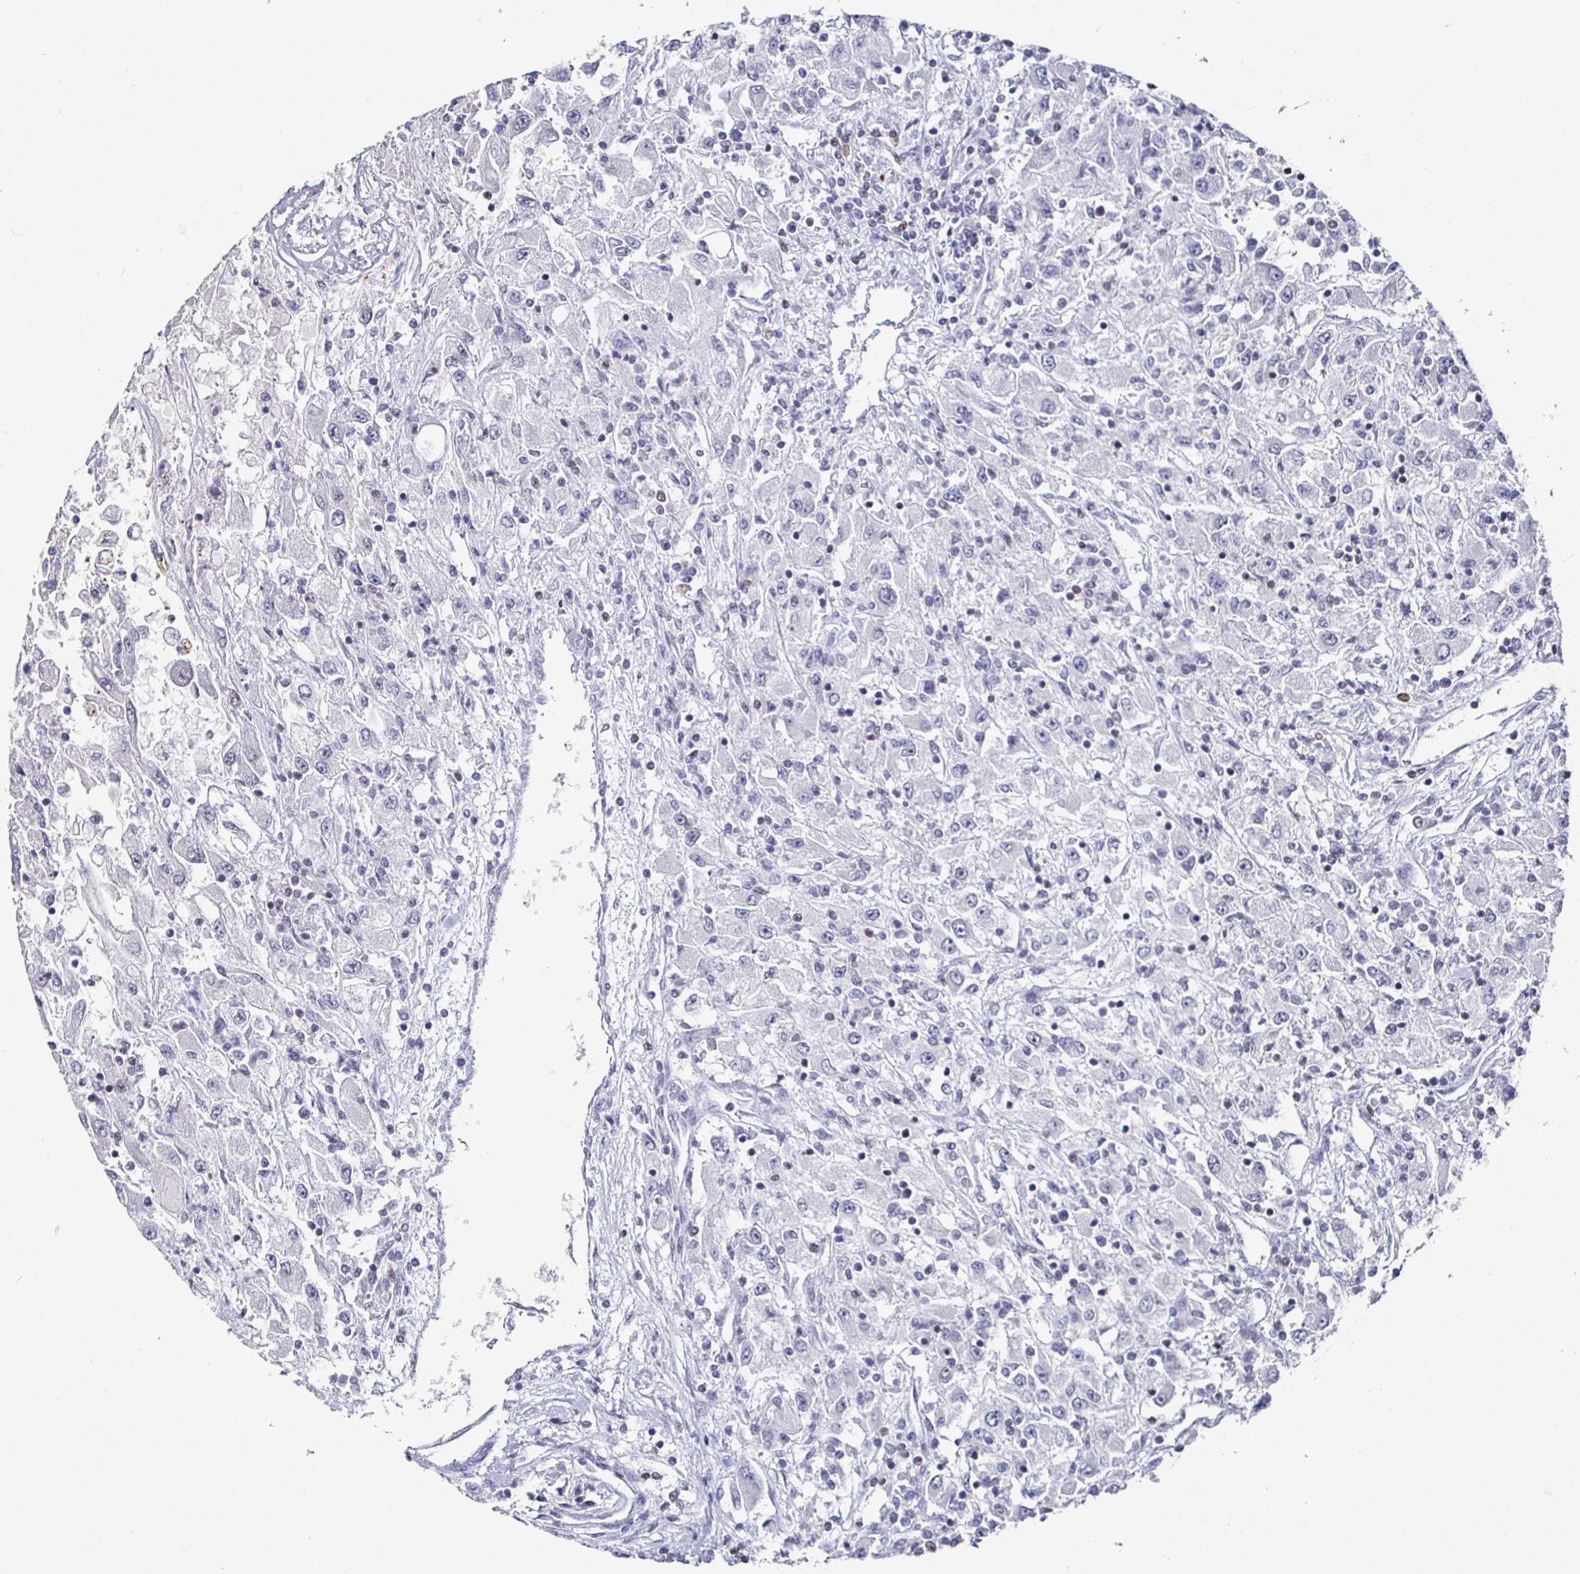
{"staining": {"intensity": "negative", "quantity": "none", "location": "none"}, "tissue": "renal cancer", "cell_type": "Tumor cells", "image_type": "cancer", "snomed": [{"axis": "morphology", "description": "Adenocarcinoma, NOS"}, {"axis": "topography", "description": "Kidney"}], "caption": "The IHC micrograph has no significant positivity in tumor cells of adenocarcinoma (renal) tissue.", "gene": "RUNX2", "patient": {"sex": "female", "age": 67}}